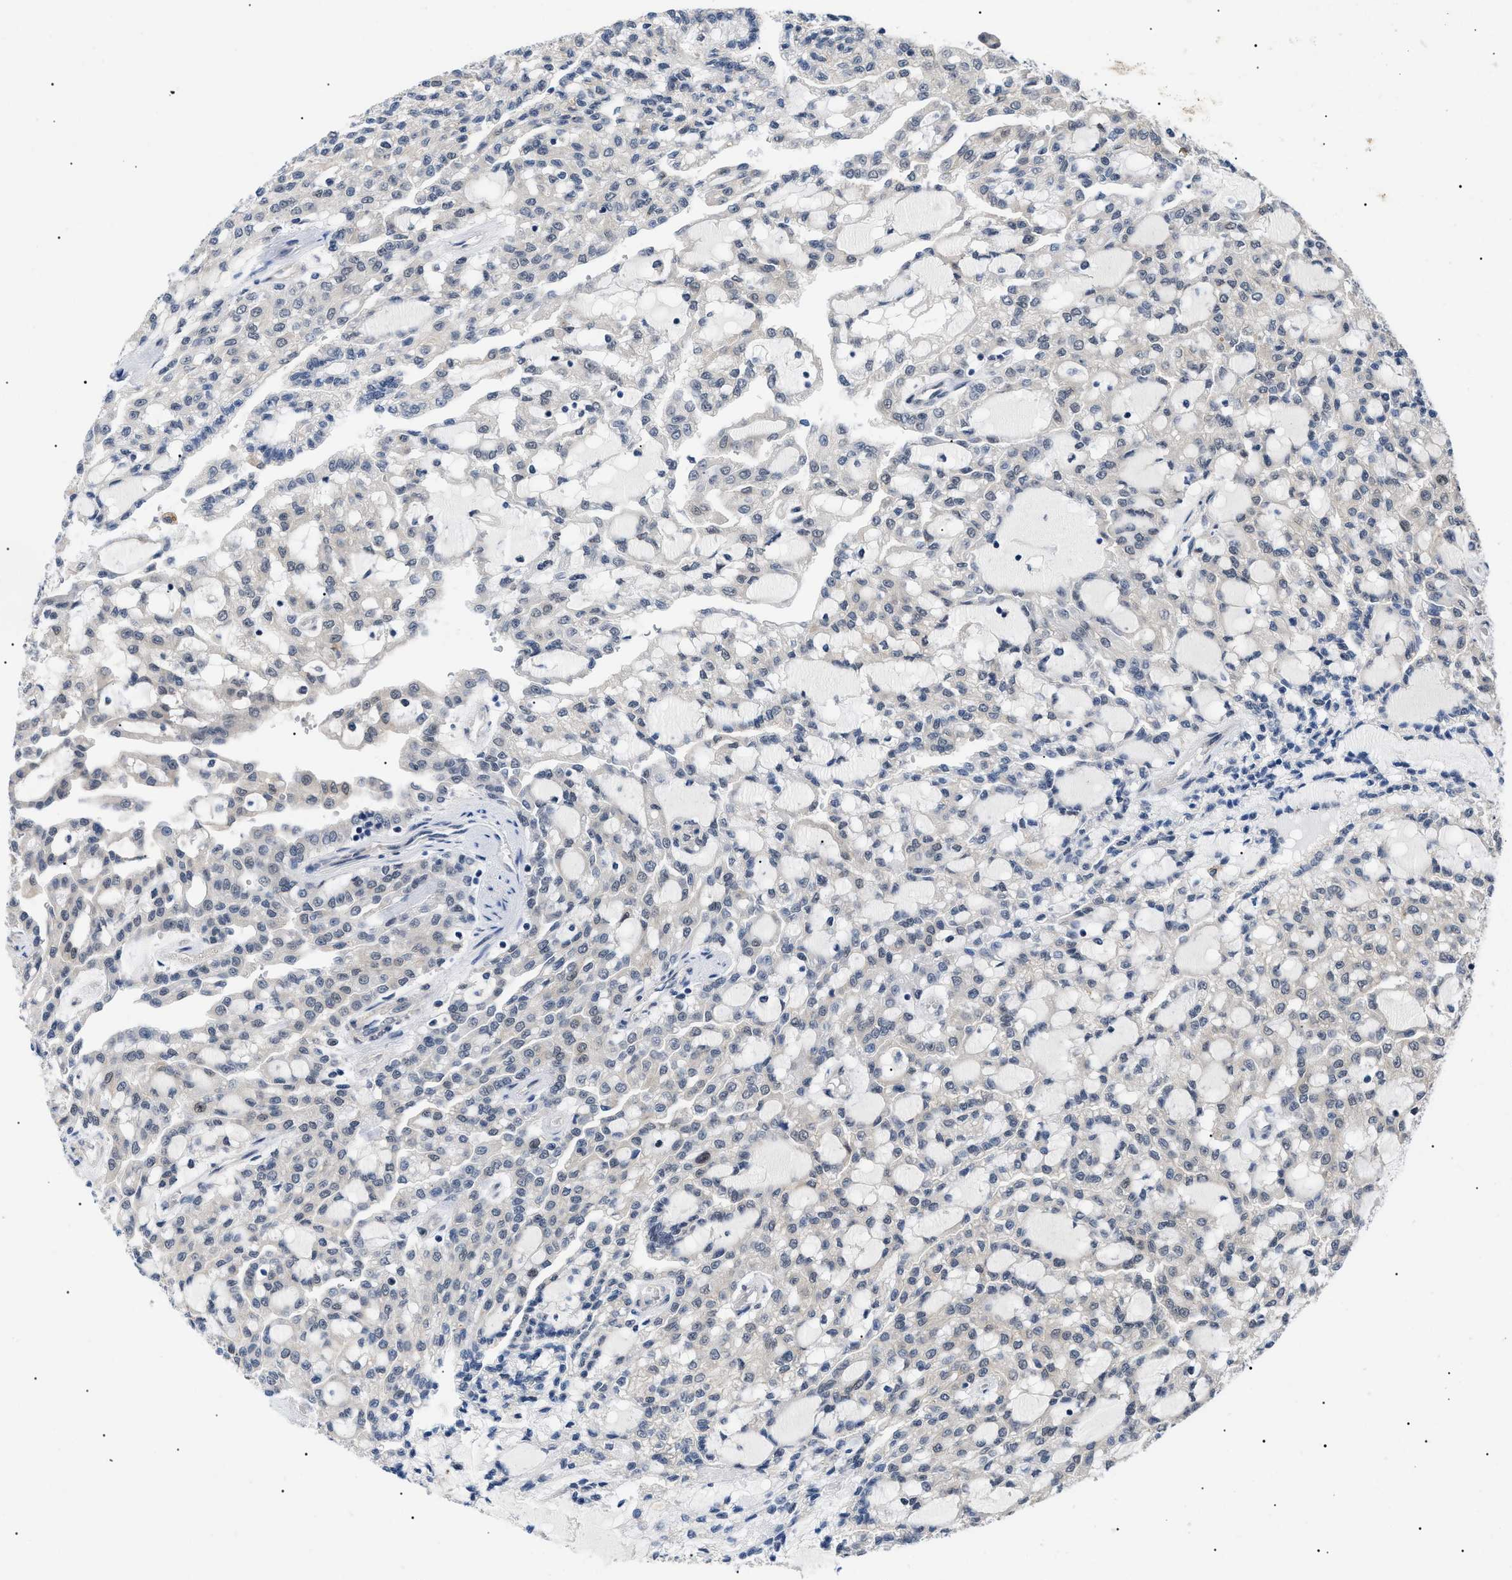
{"staining": {"intensity": "weak", "quantity": ">75%", "location": "cytoplasmic/membranous,nuclear"}, "tissue": "renal cancer", "cell_type": "Tumor cells", "image_type": "cancer", "snomed": [{"axis": "morphology", "description": "Adenocarcinoma, NOS"}, {"axis": "topography", "description": "Kidney"}], "caption": "Brown immunohistochemical staining in human renal cancer demonstrates weak cytoplasmic/membranous and nuclear positivity in approximately >75% of tumor cells.", "gene": "GARRE1", "patient": {"sex": "male", "age": 63}}